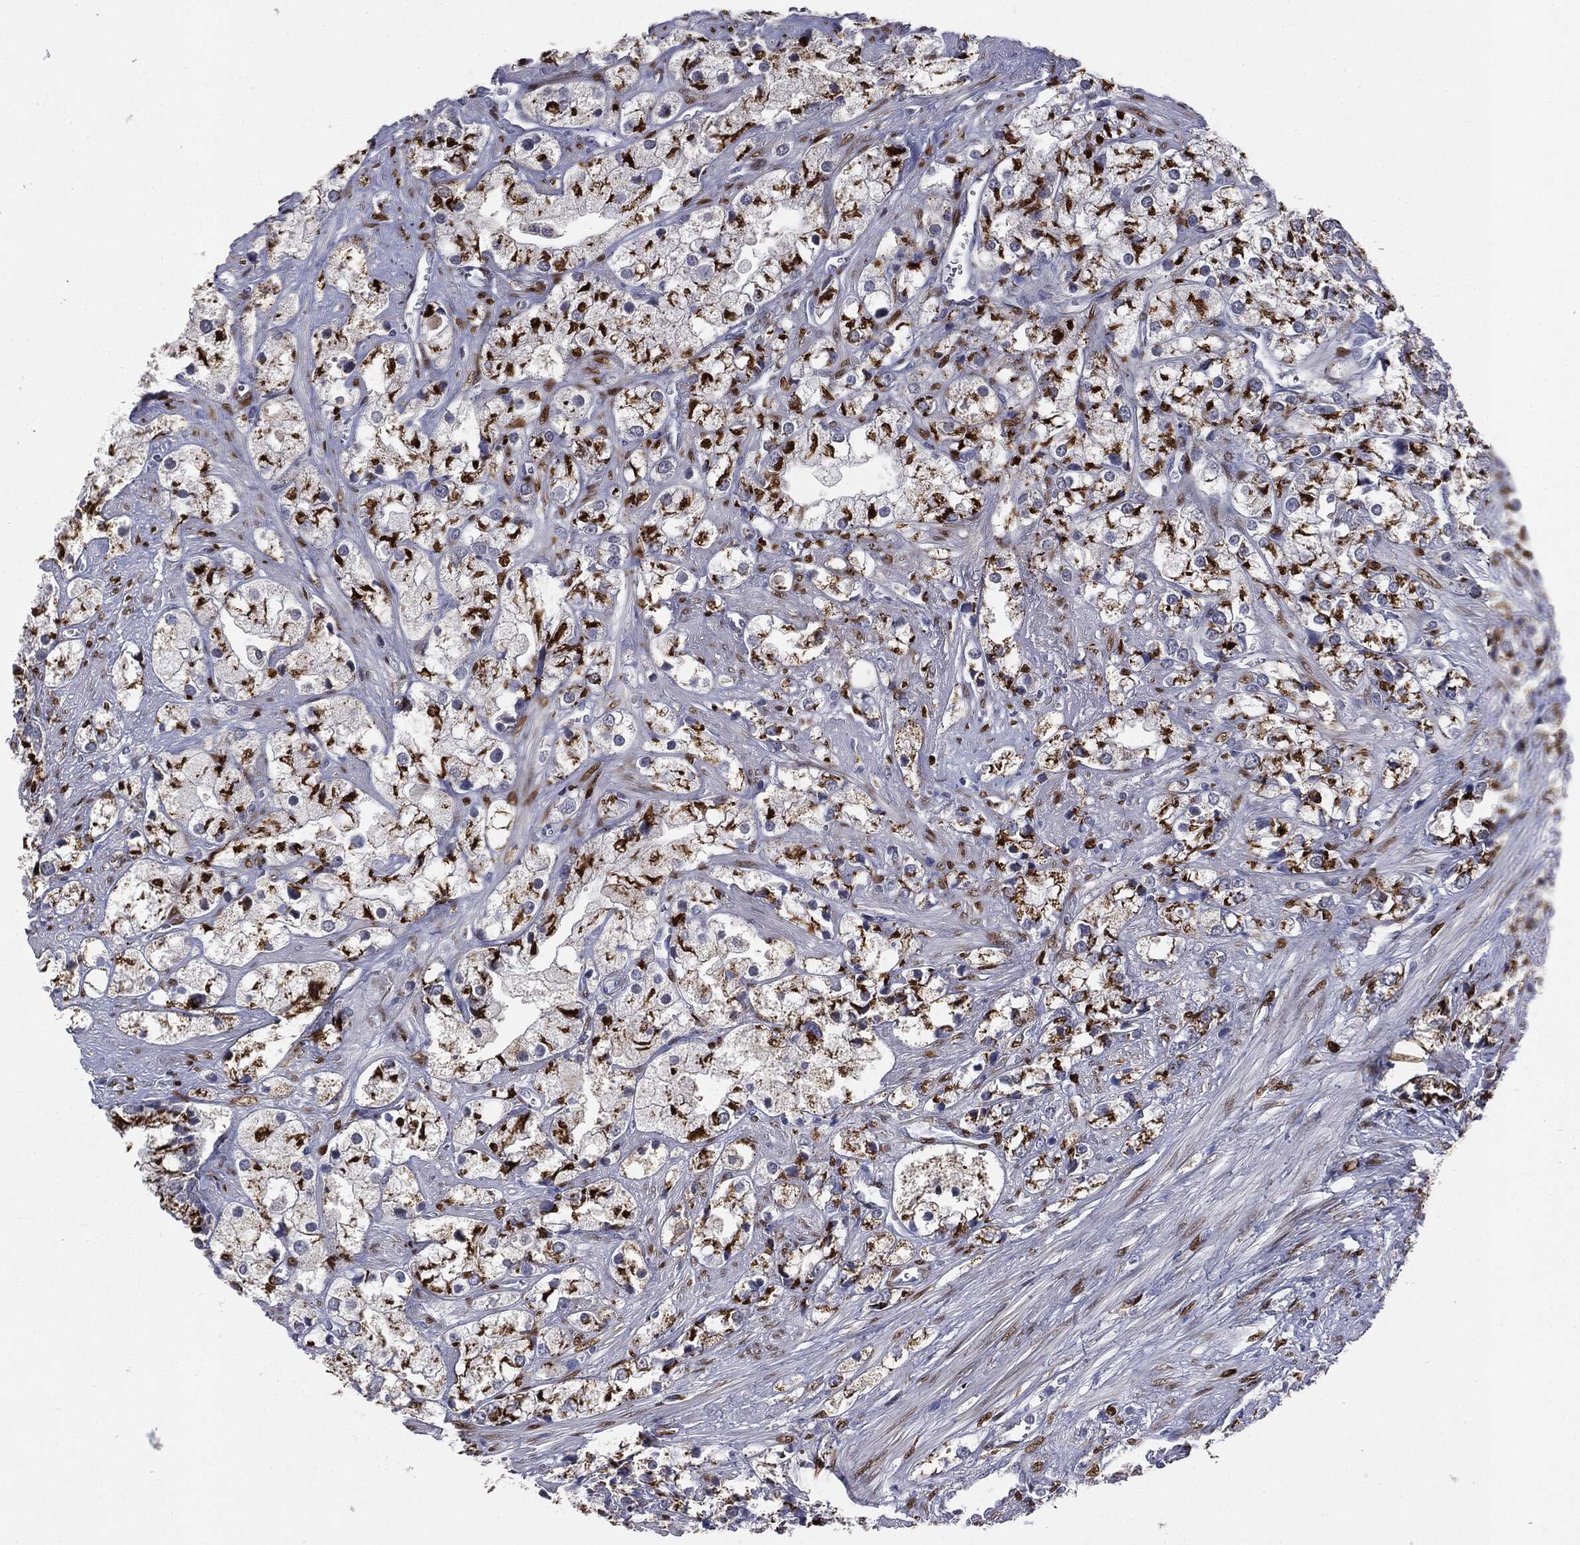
{"staining": {"intensity": "strong", "quantity": ">75%", "location": "cytoplasmic/membranous"}, "tissue": "prostate cancer", "cell_type": "Tumor cells", "image_type": "cancer", "snomed": [{"axis": "morphology", "description": "Adenocarcinoma, NOS"}, {"axis": "topography", "description": "Prostate and seminal vesicle, NOS"}, {"axis": "topography", "description": "Prostate"}], "caption": "Protein analysis of adenocarcinoma (prostate) tissue exhibits strong cytoplasmic/membranous staining in approximately >75% of tumor cells.", "gene": "CASD1", "patient": {"sex": "male", "age": 79}}